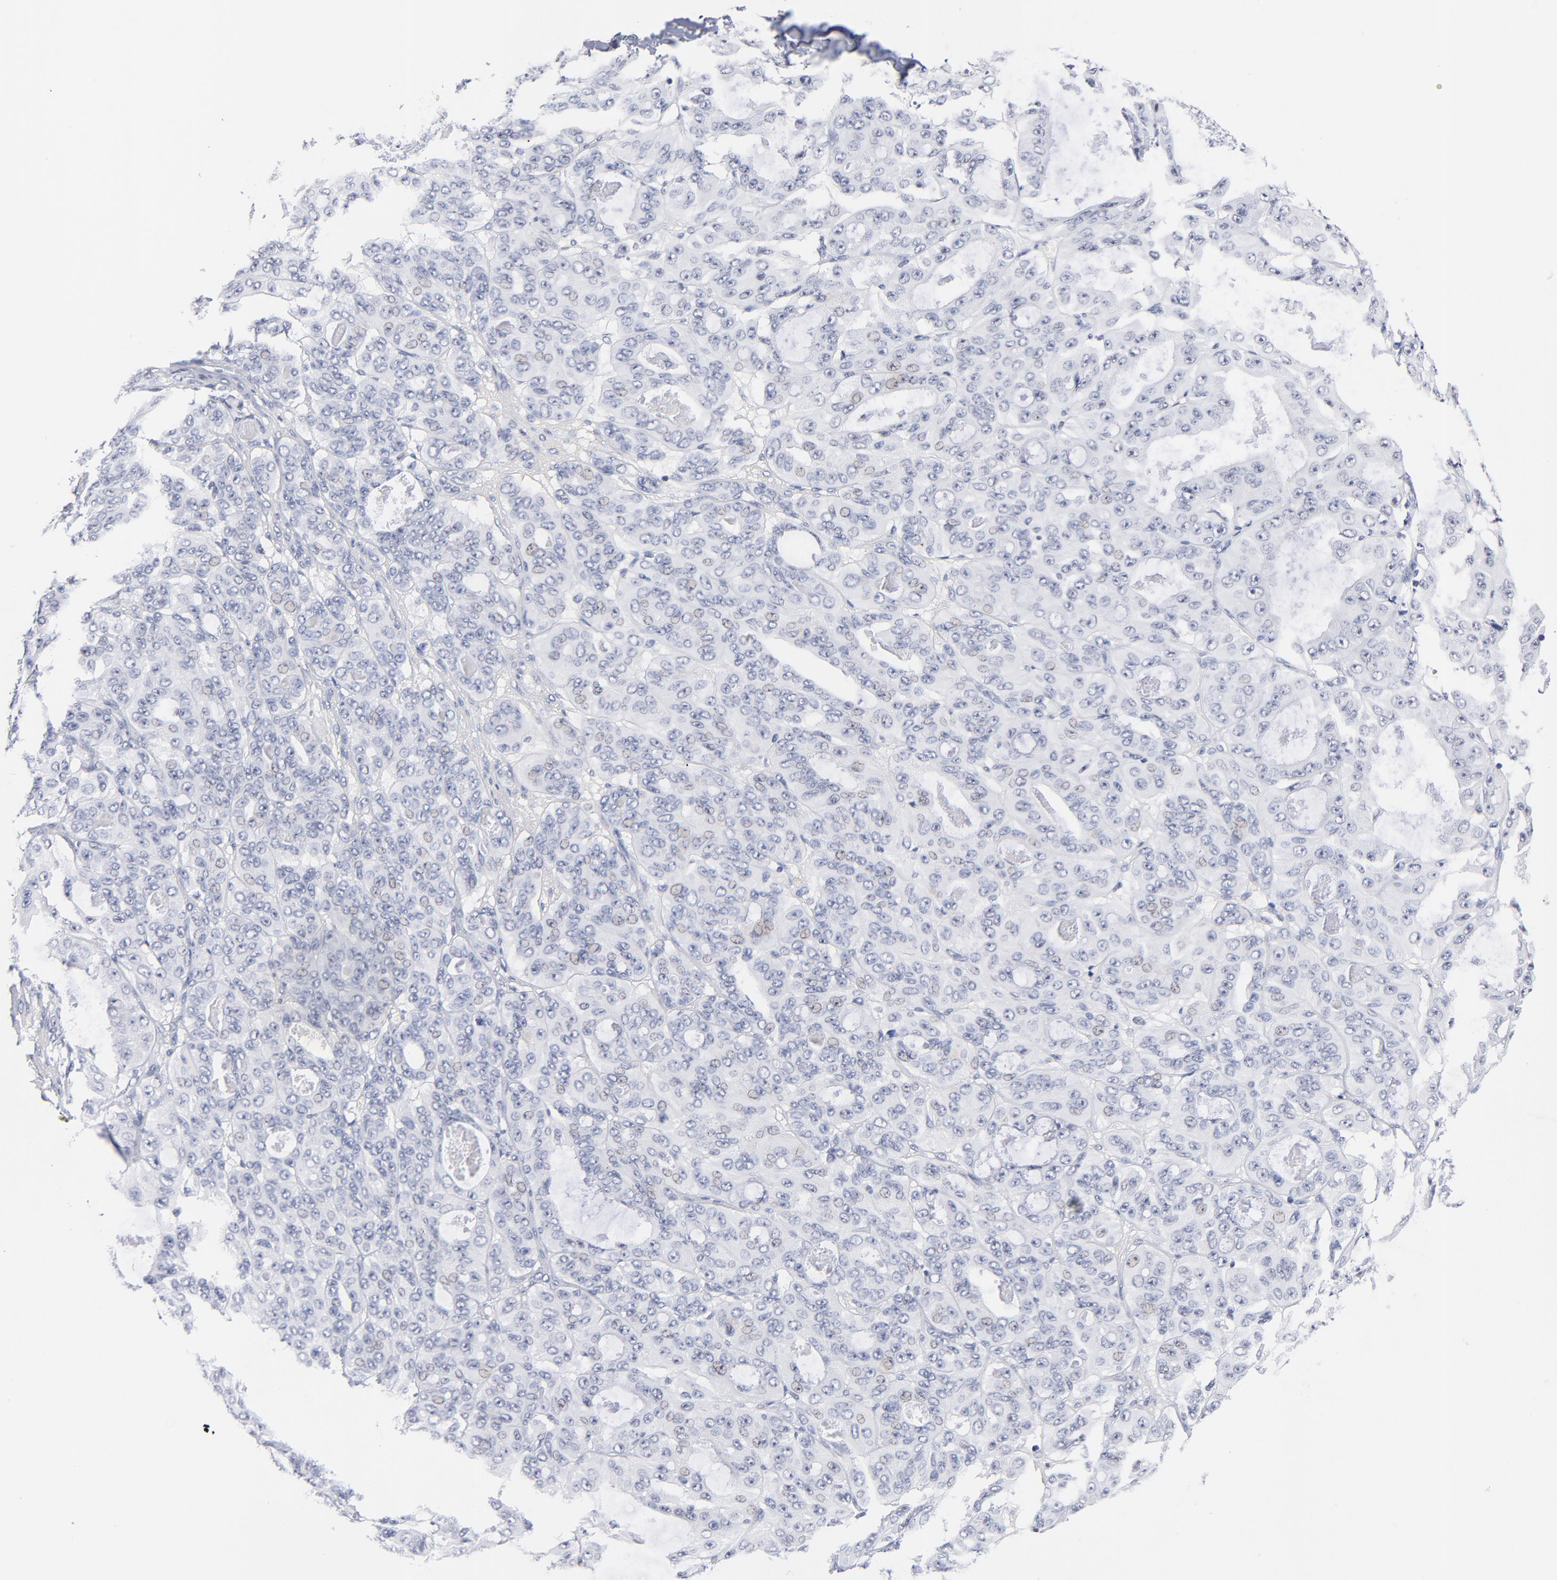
{"staining": {"intensity": "negative", "quantity": "none", "location": "none"}, "tissue": "ovarian cancer", "cell_type": "Tumor cells", "image_type": "cancer", "snomed": [{"axis": "morphology", "description": "Carcinoma, endometroid"}, {"axis": "topography", "description": "Ovary"}], "caption": "Immunohistochemistry (IHC) histopathology image of ovarian endometroid carcinoma stained for a protein (brown), which displays no staining in tumor cells.", "gene": "KHNYN", "patient": {"sex": "female", "age": 61}}